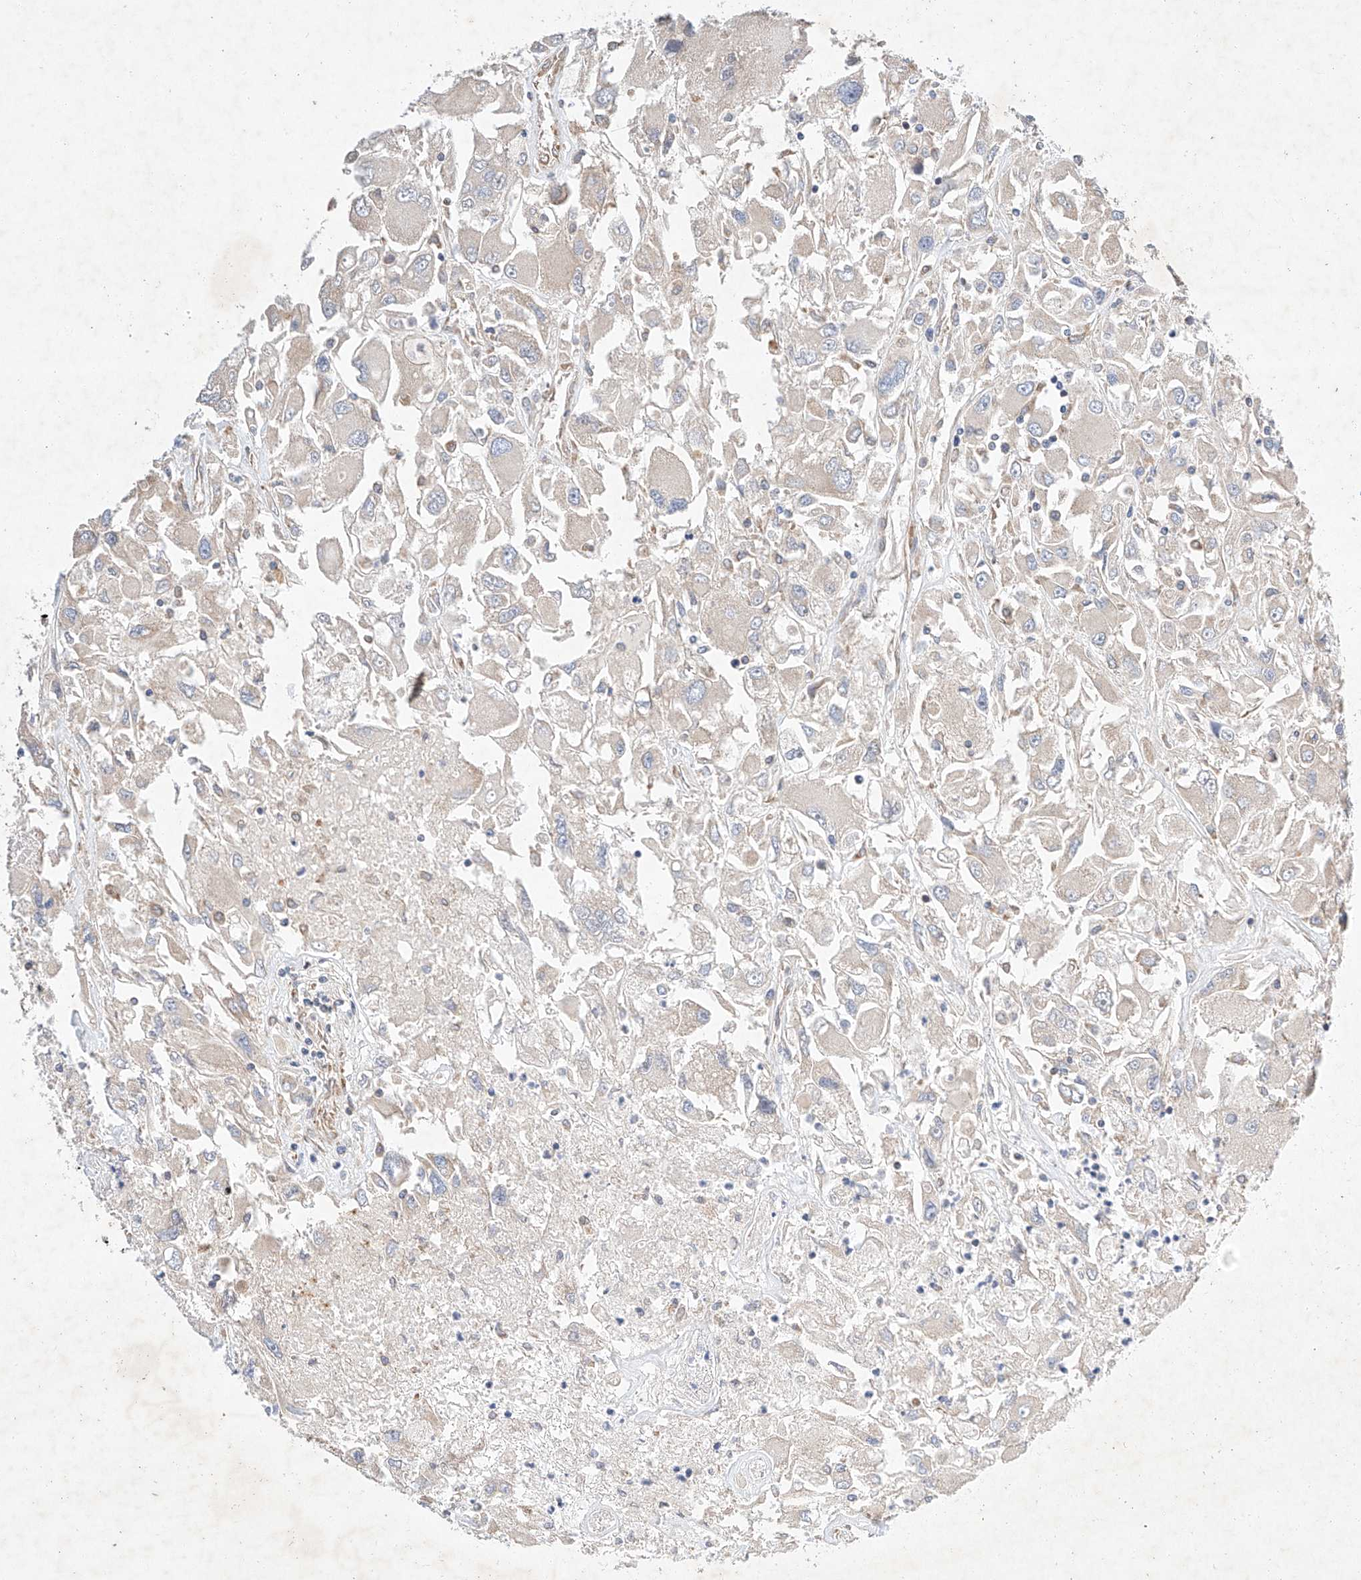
{"staining": {"intensity": "negative", "quantity": "none", "location": "none"}, "tissue": "renal cancer", "cell_type": "Tumor cells", "image_type": "cancer", "snomed": [{"axis": "morphology", "description": "Adenocarcinoma, NOS"}, {"axis": "topography", "description": "Kidney"}], "caption": "IHC of human renal cancer (adenocarcinoma) exhibits no expression in tumor cells.", "gene": "C6orf118", "patient": {"sex": "female", "age": 52}}